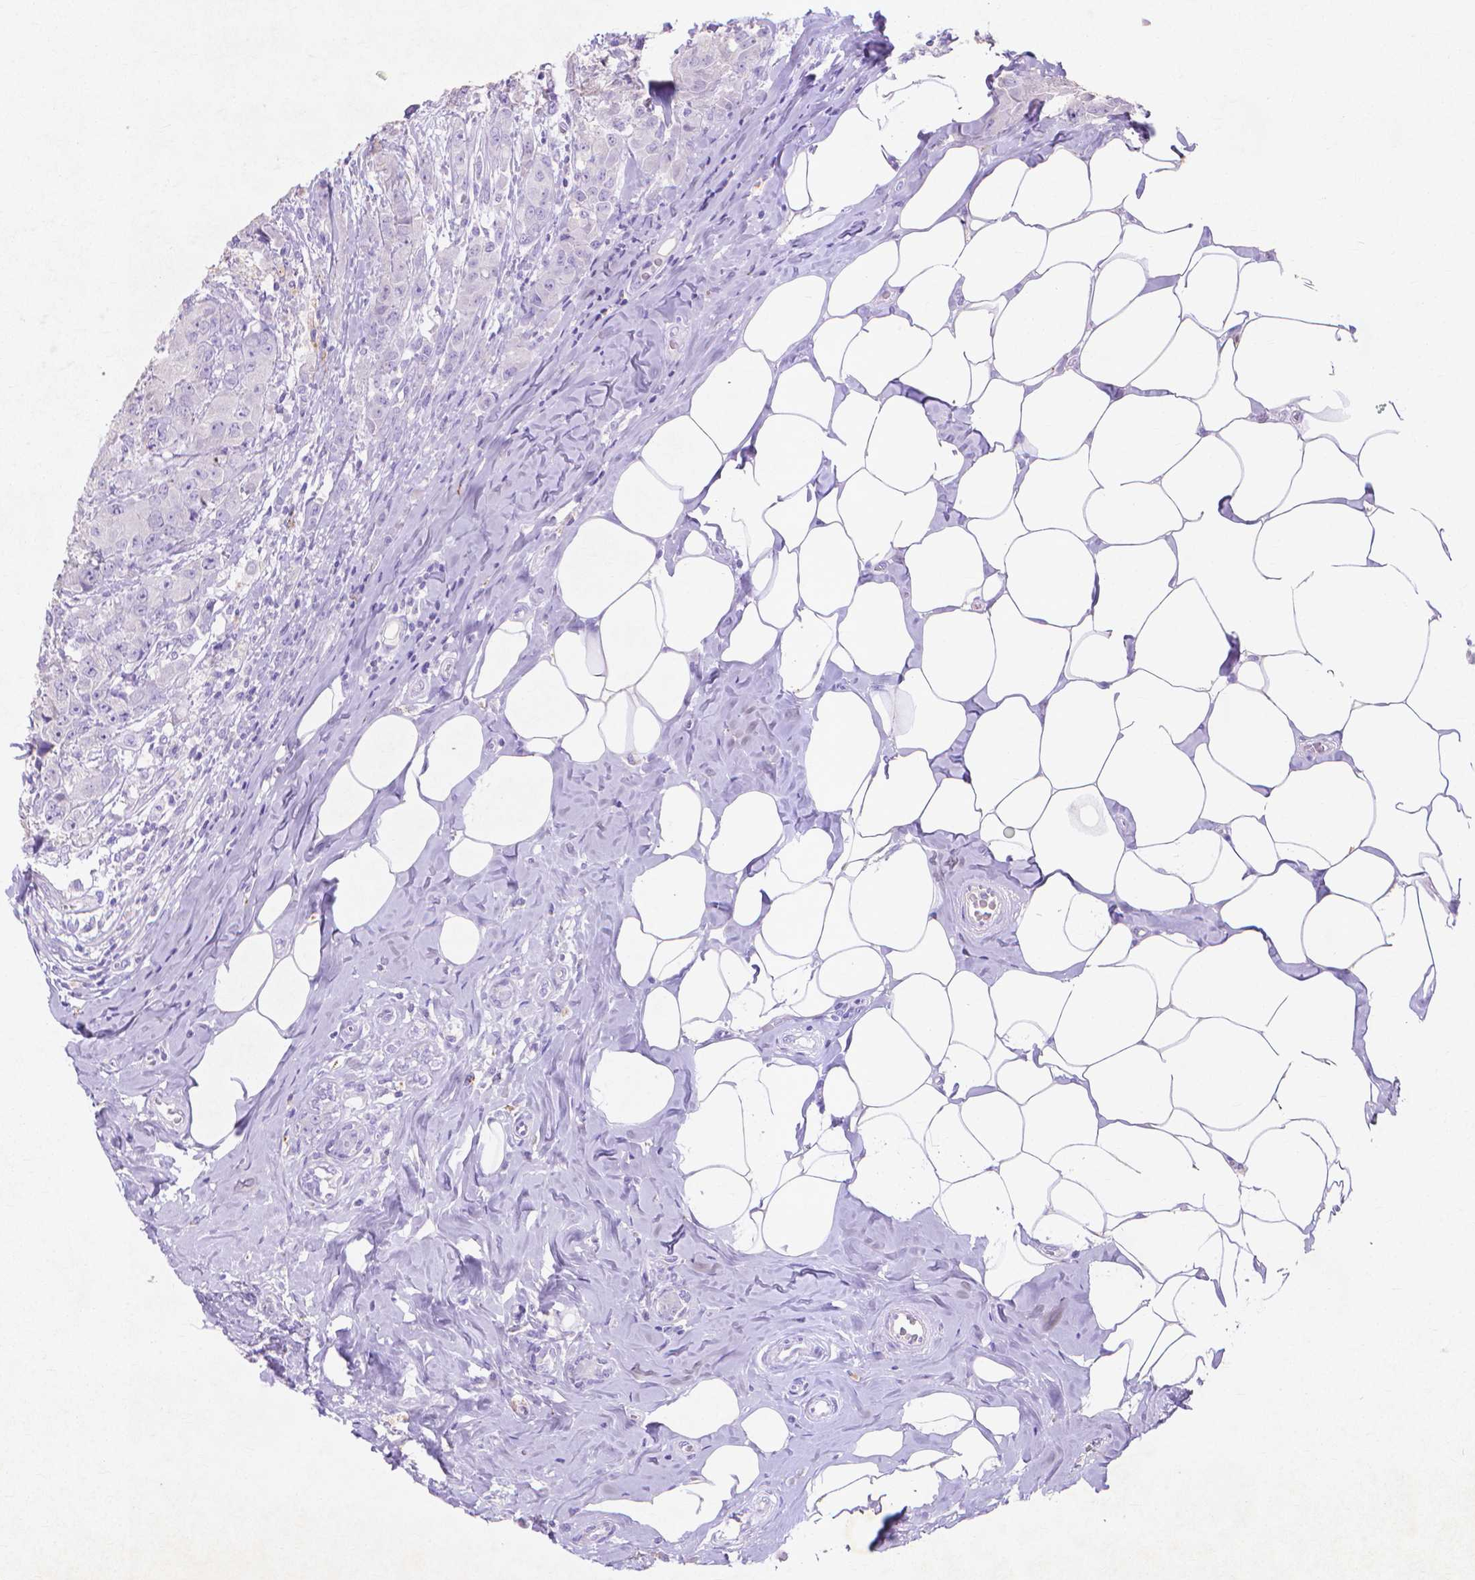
{"staining": {"intensity": "negative", "quantity": "none", "location": "none"}, "tissue": "breast cancer", "cell_type": "Tumor cells", "image_type": "cancer", "snomed": [{"axis": "morphology", "description": "Normal tissue, NOS"}, {"axis": "morphology", "description": "Duct carcinoma"}, {"axis": "topography", "description": "Breast"}], "caption": "DAB (3,3'-diaminobenzidine) immunohistochemical staining of human intraductal carcinoma (breast) exhibits no significant positivity in tumor cells.", "gene": "MMP11", "patient": {"sex": "female", "age": 43}}